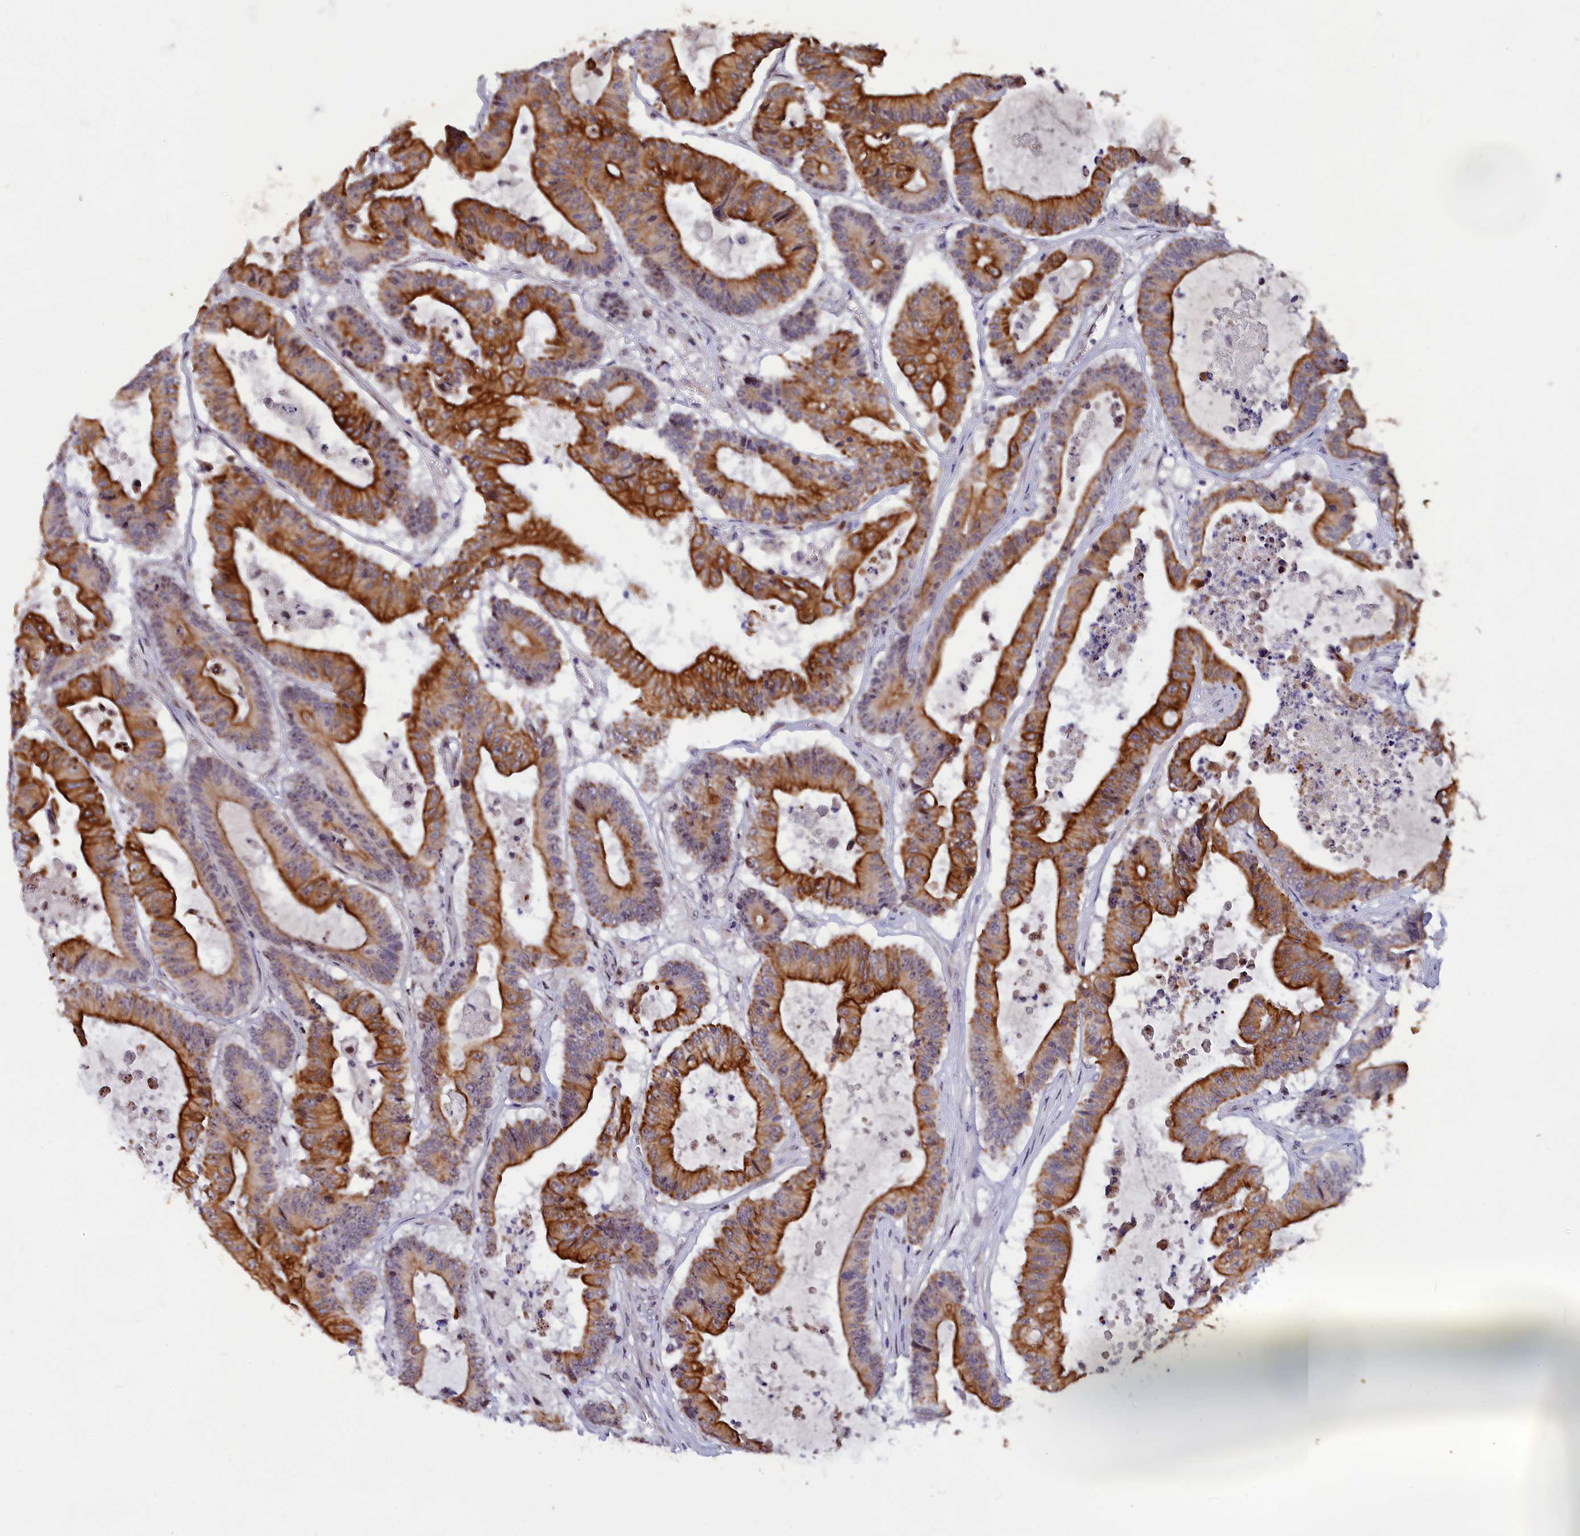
{"staining": {"intensity": "strong", "quantity": ">75%", "location": "cytoplasmic/membranous"}, "tissue": "colorectal cancer", "cell_type": "Tumor cells", "image_type": "cancer", "snomed": [{"axis": "morphology", "description": "Adenocarcinoma, NOS"}, {"axis": "topography", "description": "Colon"}], "caption": "Protein analysis of colorectal cancer tissue shows strong cytoplasmic/membranous staining in approximately >75% of tumor cells.", "gene": "ANKRD34B", "patient": {"sex": "female", "age": 84}}